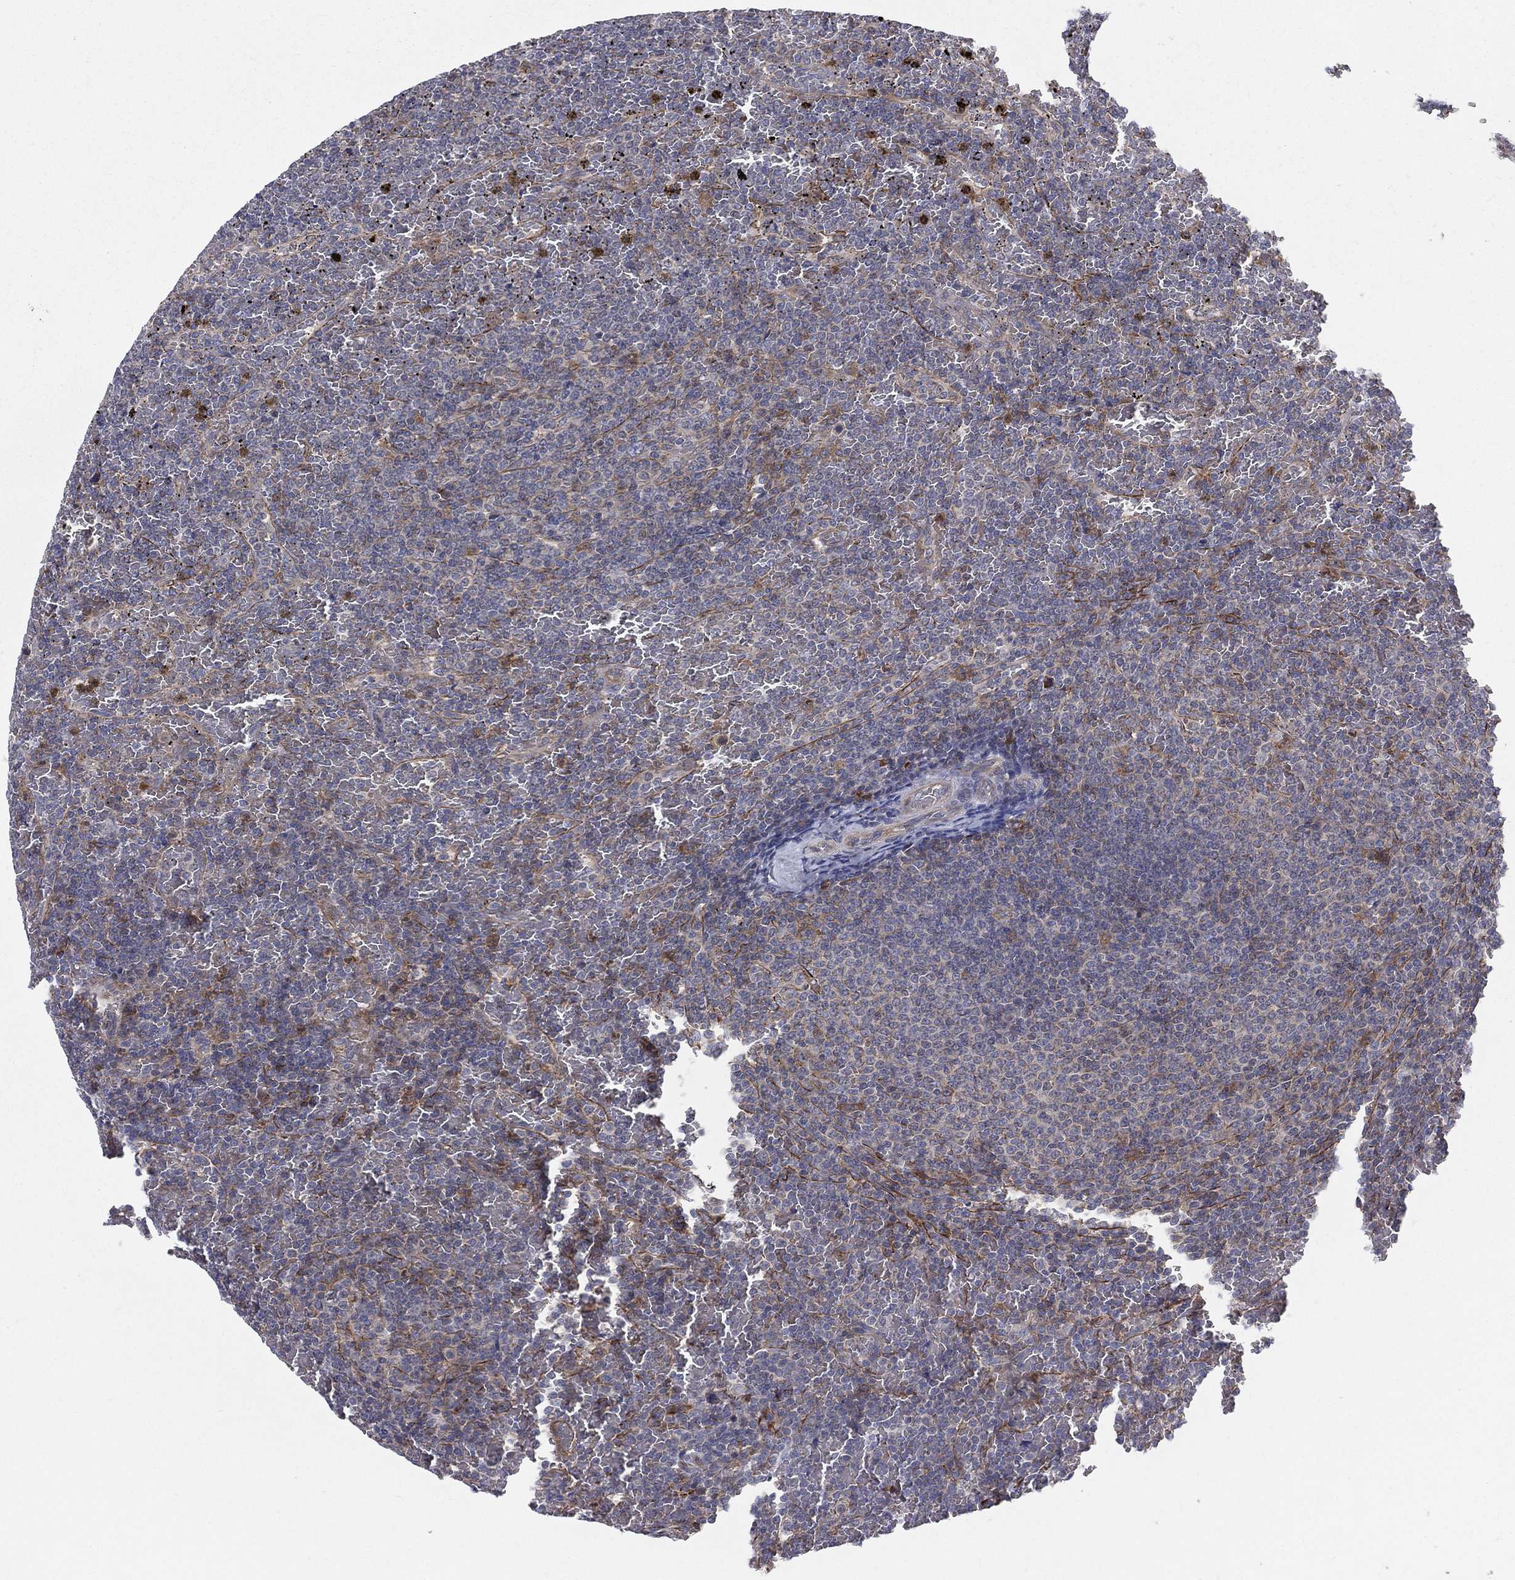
{"staining": {"intensity": "moderate", "quantity": "<25%", "location": "cytoplasmic/membranous"}, "tissue": "lymphoma", "cell_type": "Tumor cells", "image_type": "cancer", "snomed": [{"axis": "morphology", "description": "Malignant lymphoma, non-Hodgkin's type, Low grade"}, {"axis": "topography", "description": "Spleen"}], "caption": "Immunohistochemical staining of malignant lymphoma, non-Hodgkin's type (low-grade) displays low levels of moderate cytoplasmic/membranous protein staining in approximately <25% of tumor cells.", "gene": "POMZP3", "patient": {"sex": "female", "age": 77}}